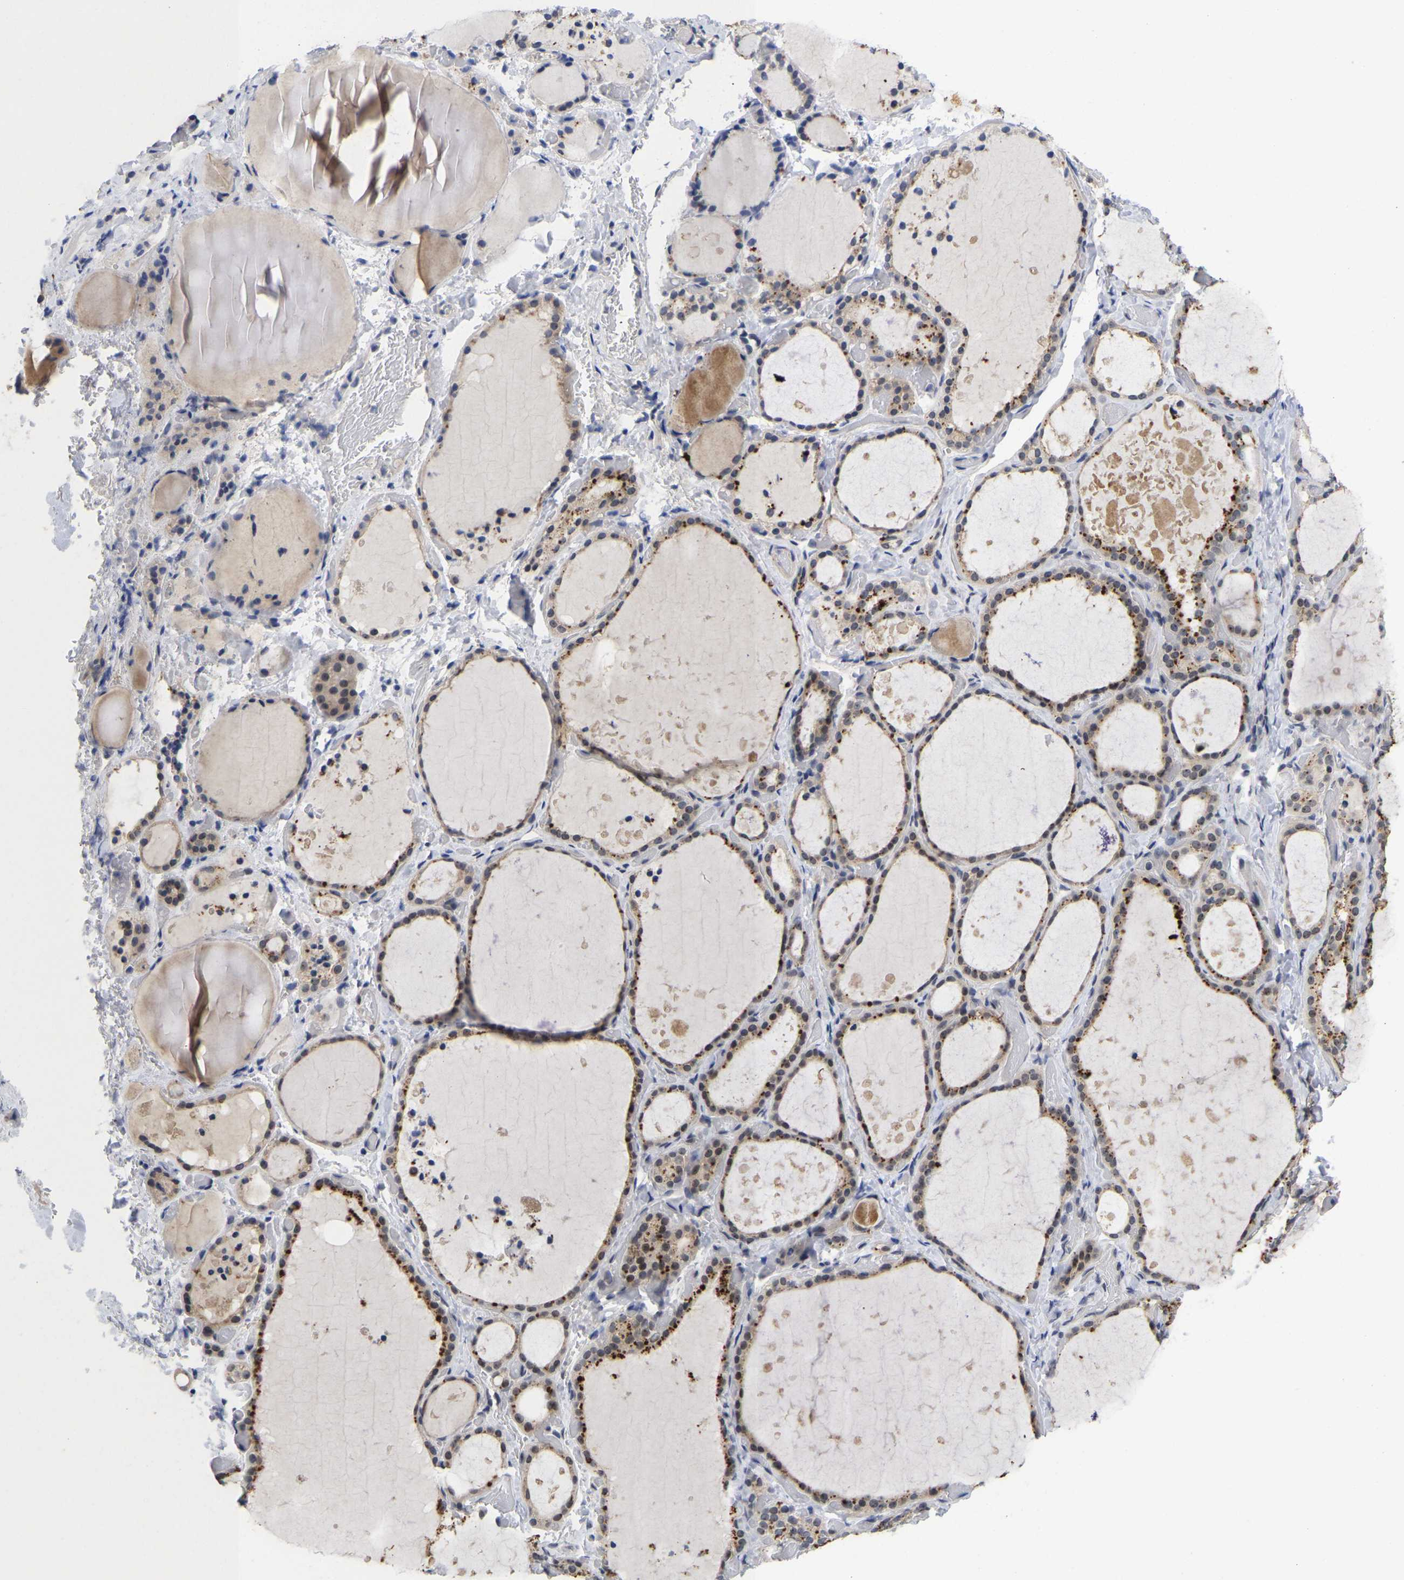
{"staining": {"intensity": "moderate", "quantity": "<25%", "location": "cytoplasmic/membranous"}, "tissue": "thyroid gland", "cell_type": "Glandular cells", "image_type": "normal", "snomed": [{"axis": "morphology", "description": "Normal tissue, NOS"}, {"axis": "topography", "description": "Thyroid gland"}], "caption": "Thyroid gland stained for a protein exhibits moderate cytoplasmic/membranous positivity in glandular cells. The staining was performed using DAB (3,3'-diaminobenzidine) to visualize the protein expression in brown, while the nuclei were stained in blue with hematoxylin (Magnification: 20x).", "gene": "NLE1", "patient": {"sex": "female", "age": 44}}